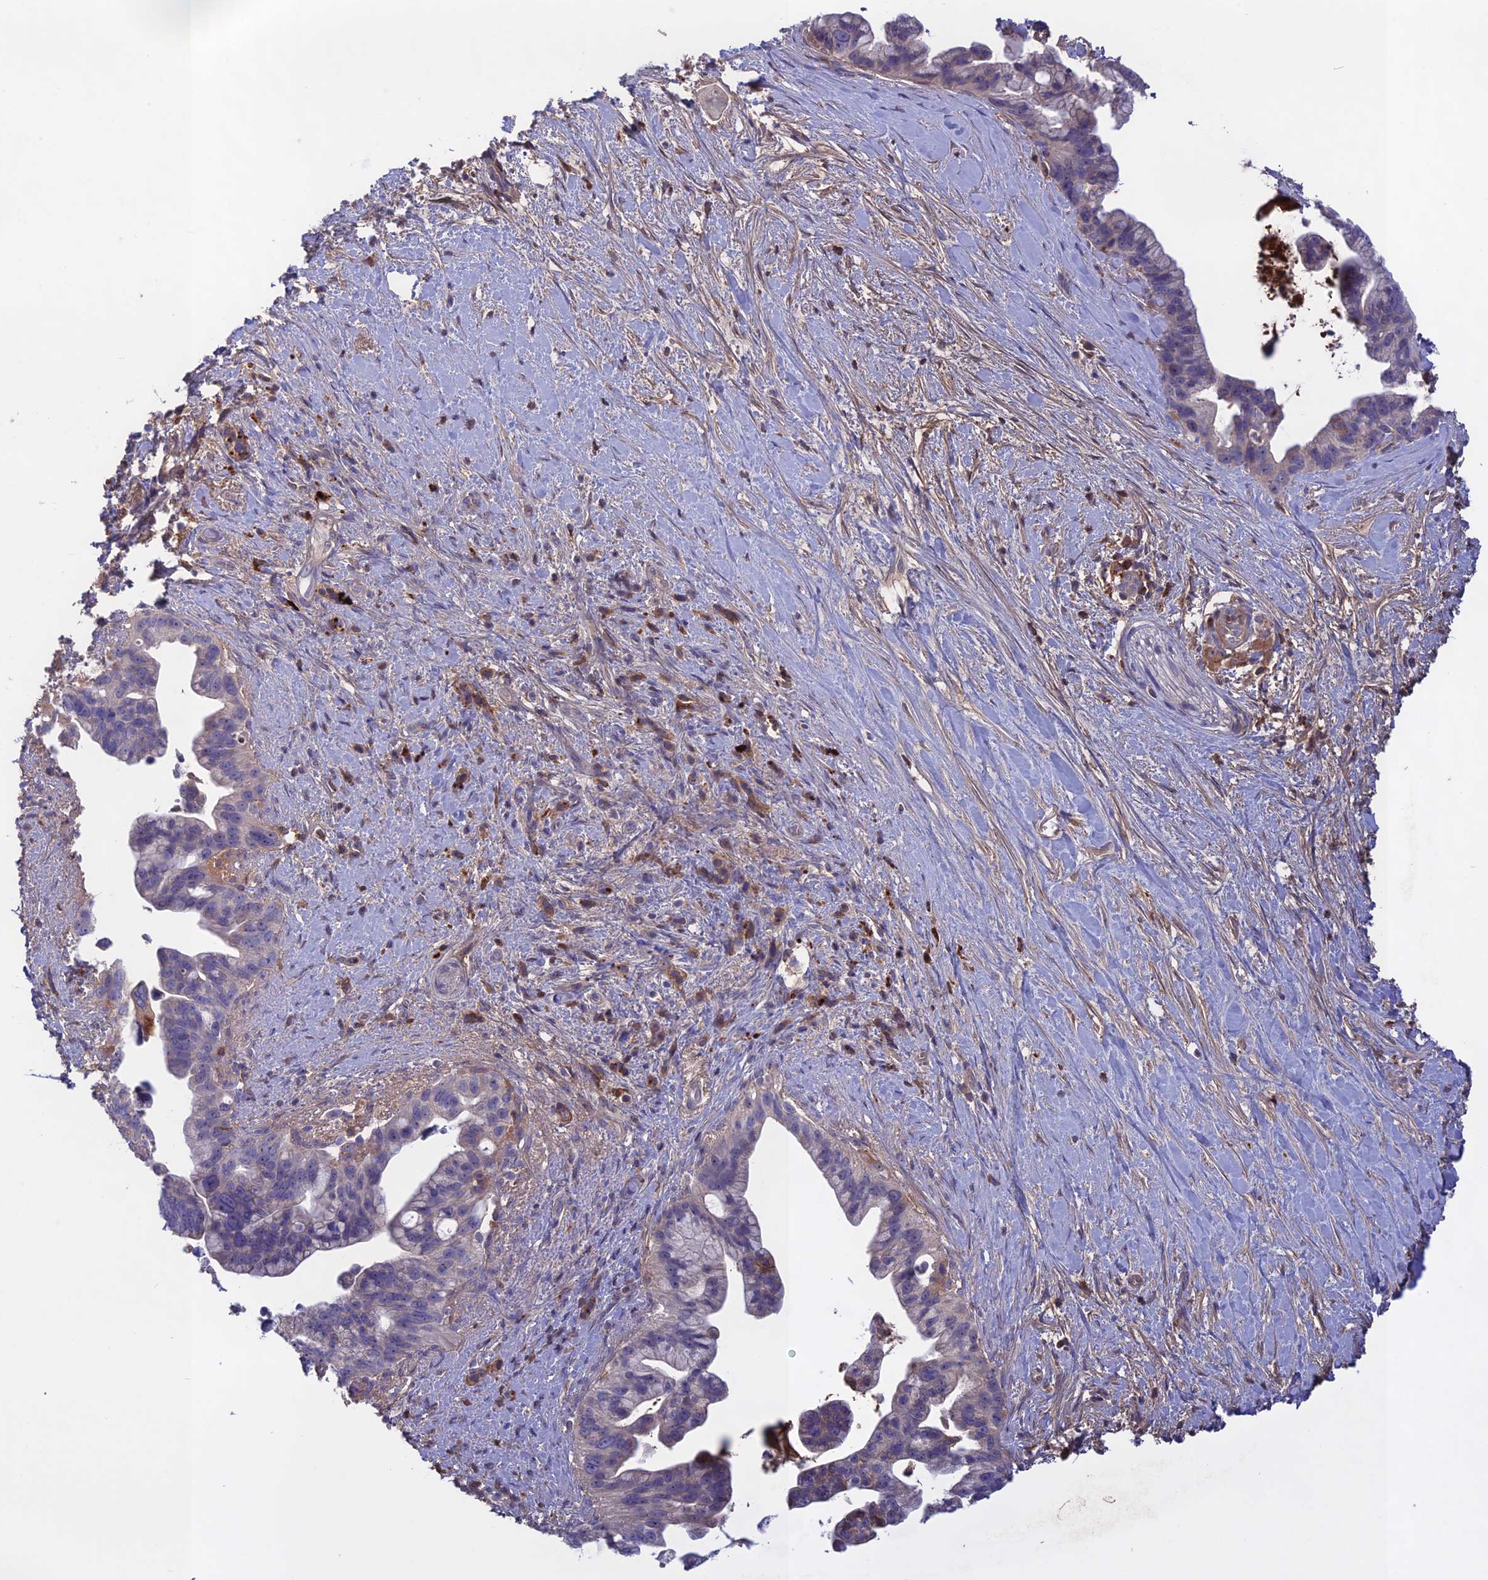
{"staining": {"intensity": "negative", "quantity": "none", "location": "none"}, "tissue": "pancreatic cancer", "cell_type": "Tumor cells", "image_type": "cancer", "snomed": [{"axis": "morphology", "description": "Adenocarcinoma, NOS"}, {"axis": "topography", "description": "Pancreas"}], "caption": "Immunohistochemistry (IHC) photomicrograph of adenocarcinoma (pancreatic) stained for a protein (brown), which shows no expression in tumor cells.", "gene": "ADO", "patient": {"sex": "female", "age": 83}}